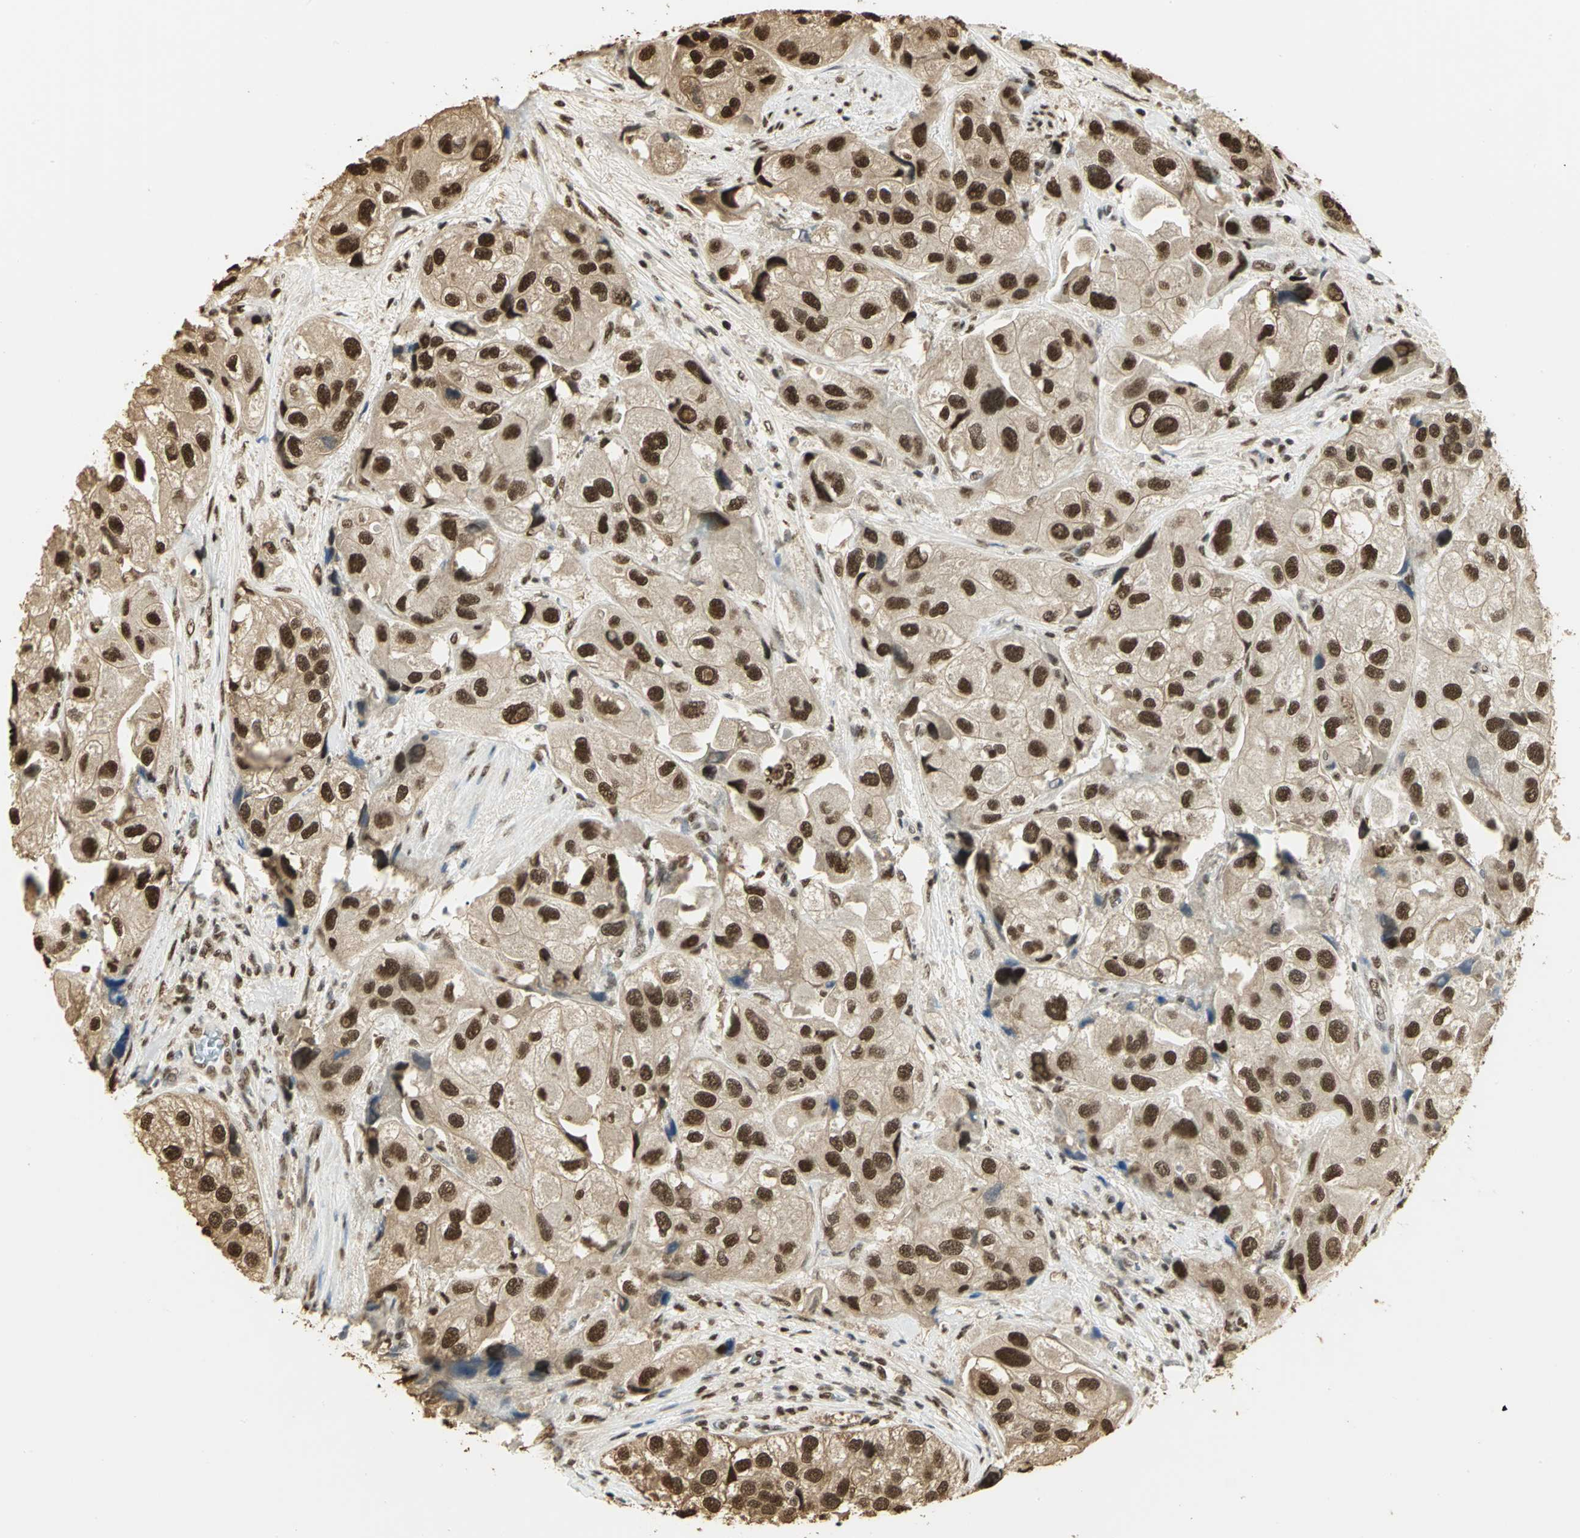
{"staining": {"intensity": "strong", "quantity": ">75%", "location": "cytoplasmic/membranous,nuclear"}, "tissue": "urothelial cancer", "cell_type": "Tumor cells", "image_type": "cancer", "snomed": [{"axis": "morphology", "description": "Urothelial carcinoma, High grade"}, {"axis": "topography", "description": "Urinary bladder"}], "caption": "The immunohistochemical stain labels strong cytoplasmic/membranous and nuclear staining in tumor cells of high-grade urothelial carcinoma tissue. The protein of interest is stained brown, and the nuclei are stained in blue (DAB (3,3'-diaminobenzidine) IHC with brightfield microscopy, high magnification).", "gene": "SET", "patient": {"sex": "female", "age": 64}}